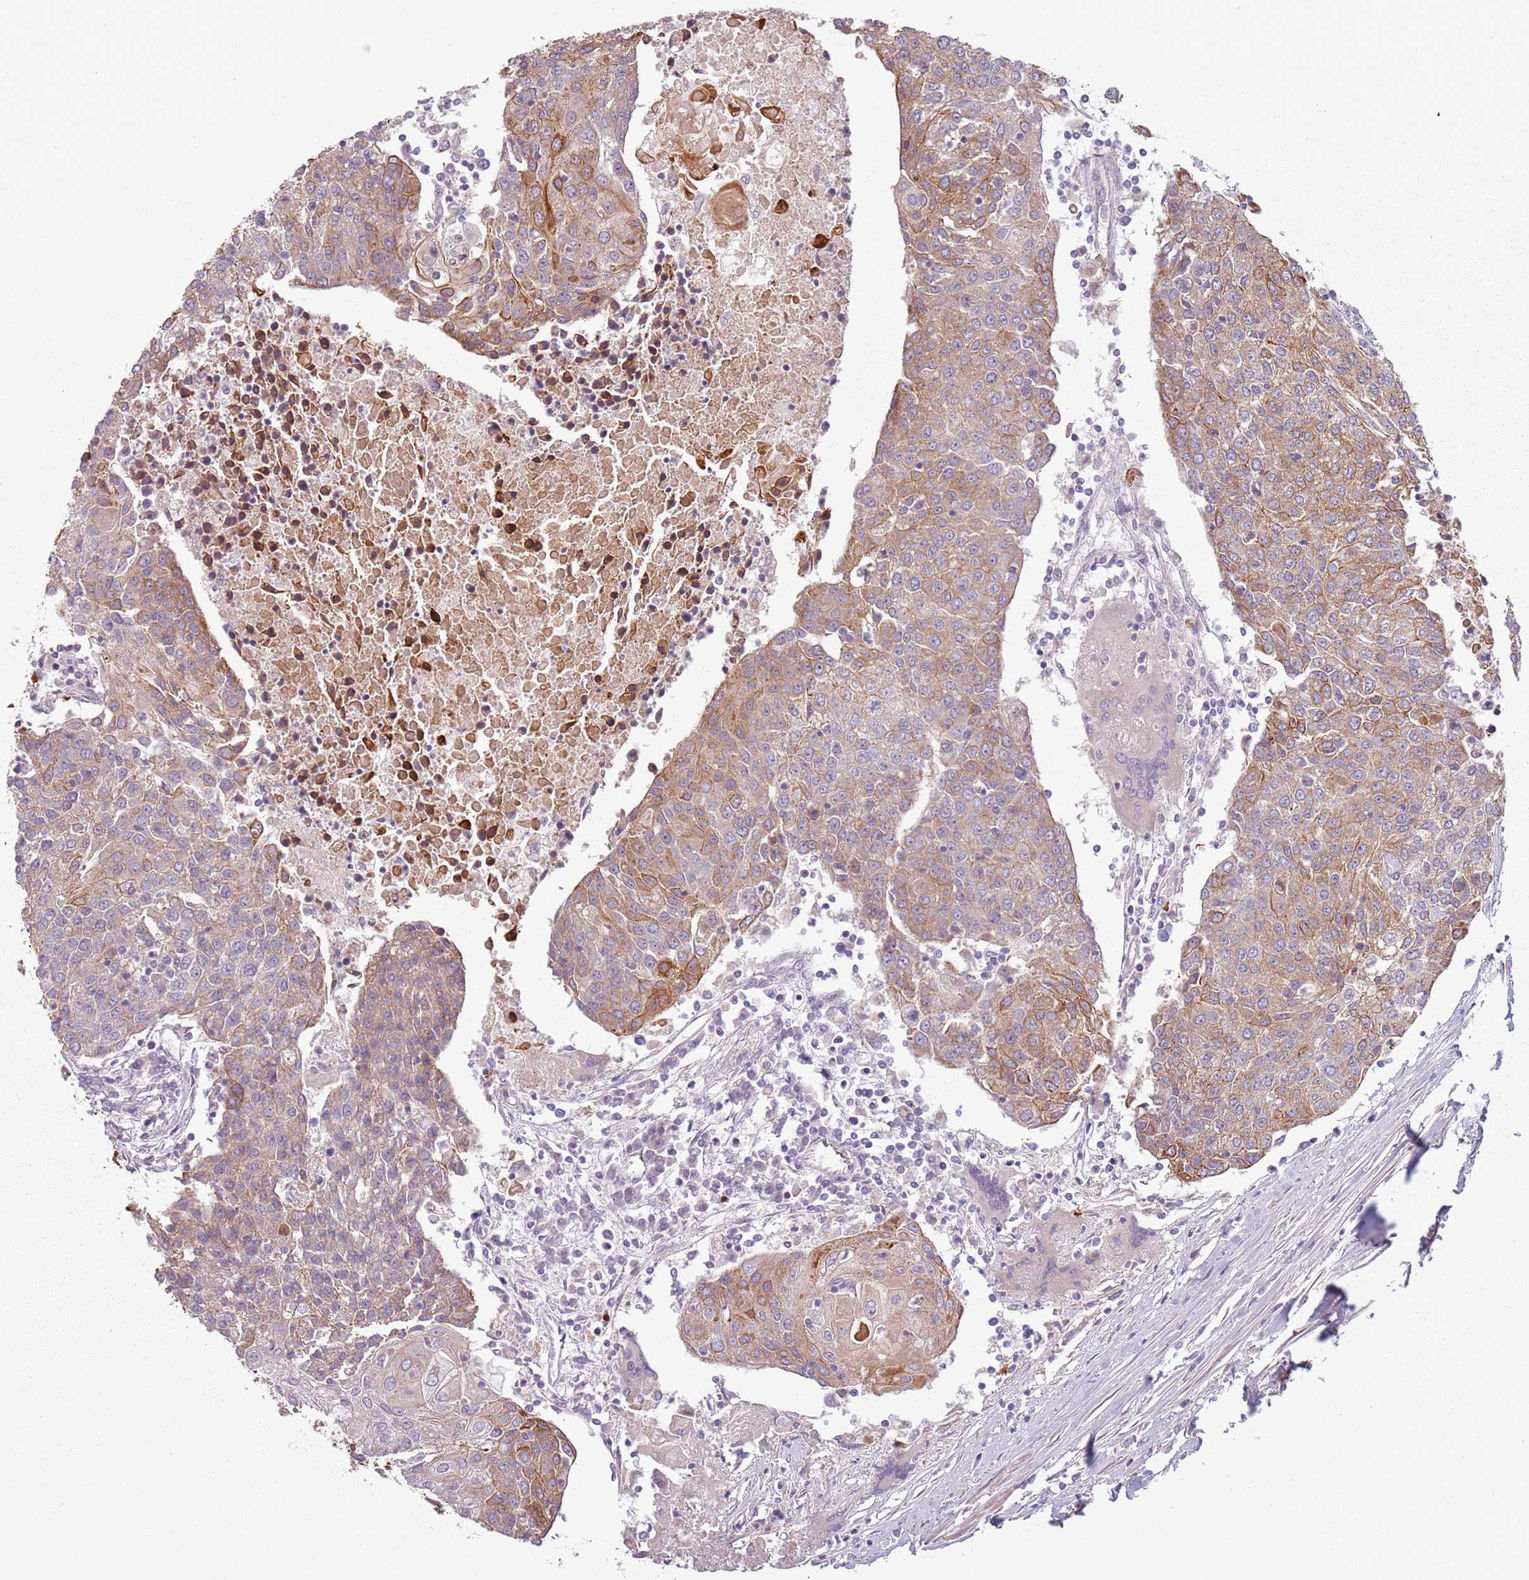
{"staining": {"intensity": "moderate", "quantity": ">75%", "location": "cytoplasmic/membranous"}, "tissue": "urothelial cancer", "cell_type": "Tumor cells", "image_type": "cancer", "snomed": [{"axis": "morphology", "description": "Urothelial carcinoma, High grade"}, {"axis": "topography", "description": "Urinary bladder"}], "caption": "Brown immunohistochemical staining in urothelial carcinoma (high-grade) reveals moderate cytoplasmic/membranous staining in about >75% of tumor cells.", "gene": "TLCD2", "patient": {"sex": "female", "age": 85}}